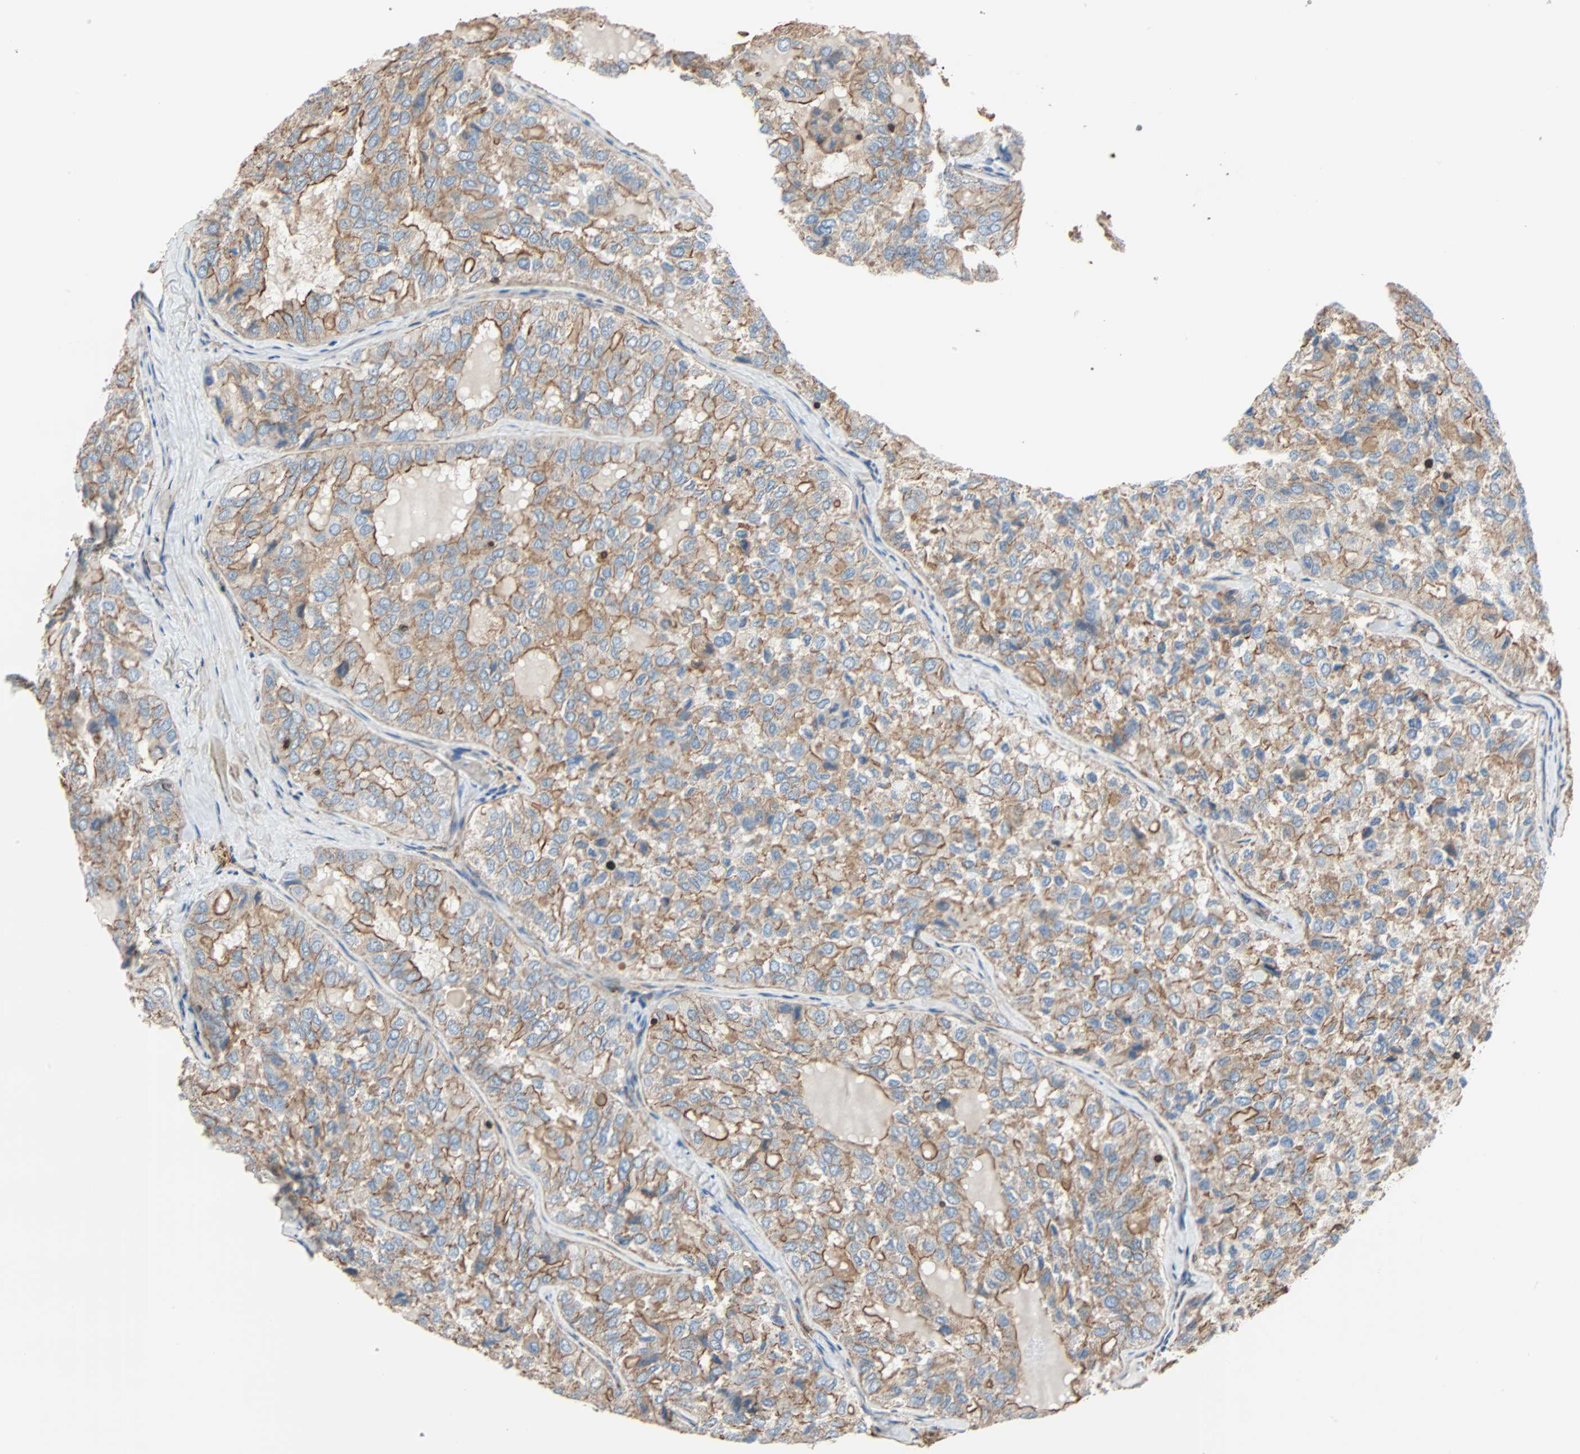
{"staining": {"intensity": "moderate", "quantity": "25%-75%", "location": "cytoplasmic/membranous"}, "tissue": "thyroid cancer", "cell_type": "Tumor cells", "image_type": "cancer", "snomed": [{"axis": "morphology", "description": "Follicular adenoma carcinoma, NOS"}, {"axis": "topography", "description": "Thyroid gland"}], "caption": "Protein staining exhibits moderate cytoplasmic/membranous positivity in approximately 25%-75% of tumor cells in thyroid cancer. (DAB = brown stain, brightfield microscopy at high magnification).", "gene": "GALNT10", "patient": {"sex": "male", "age": 75}}